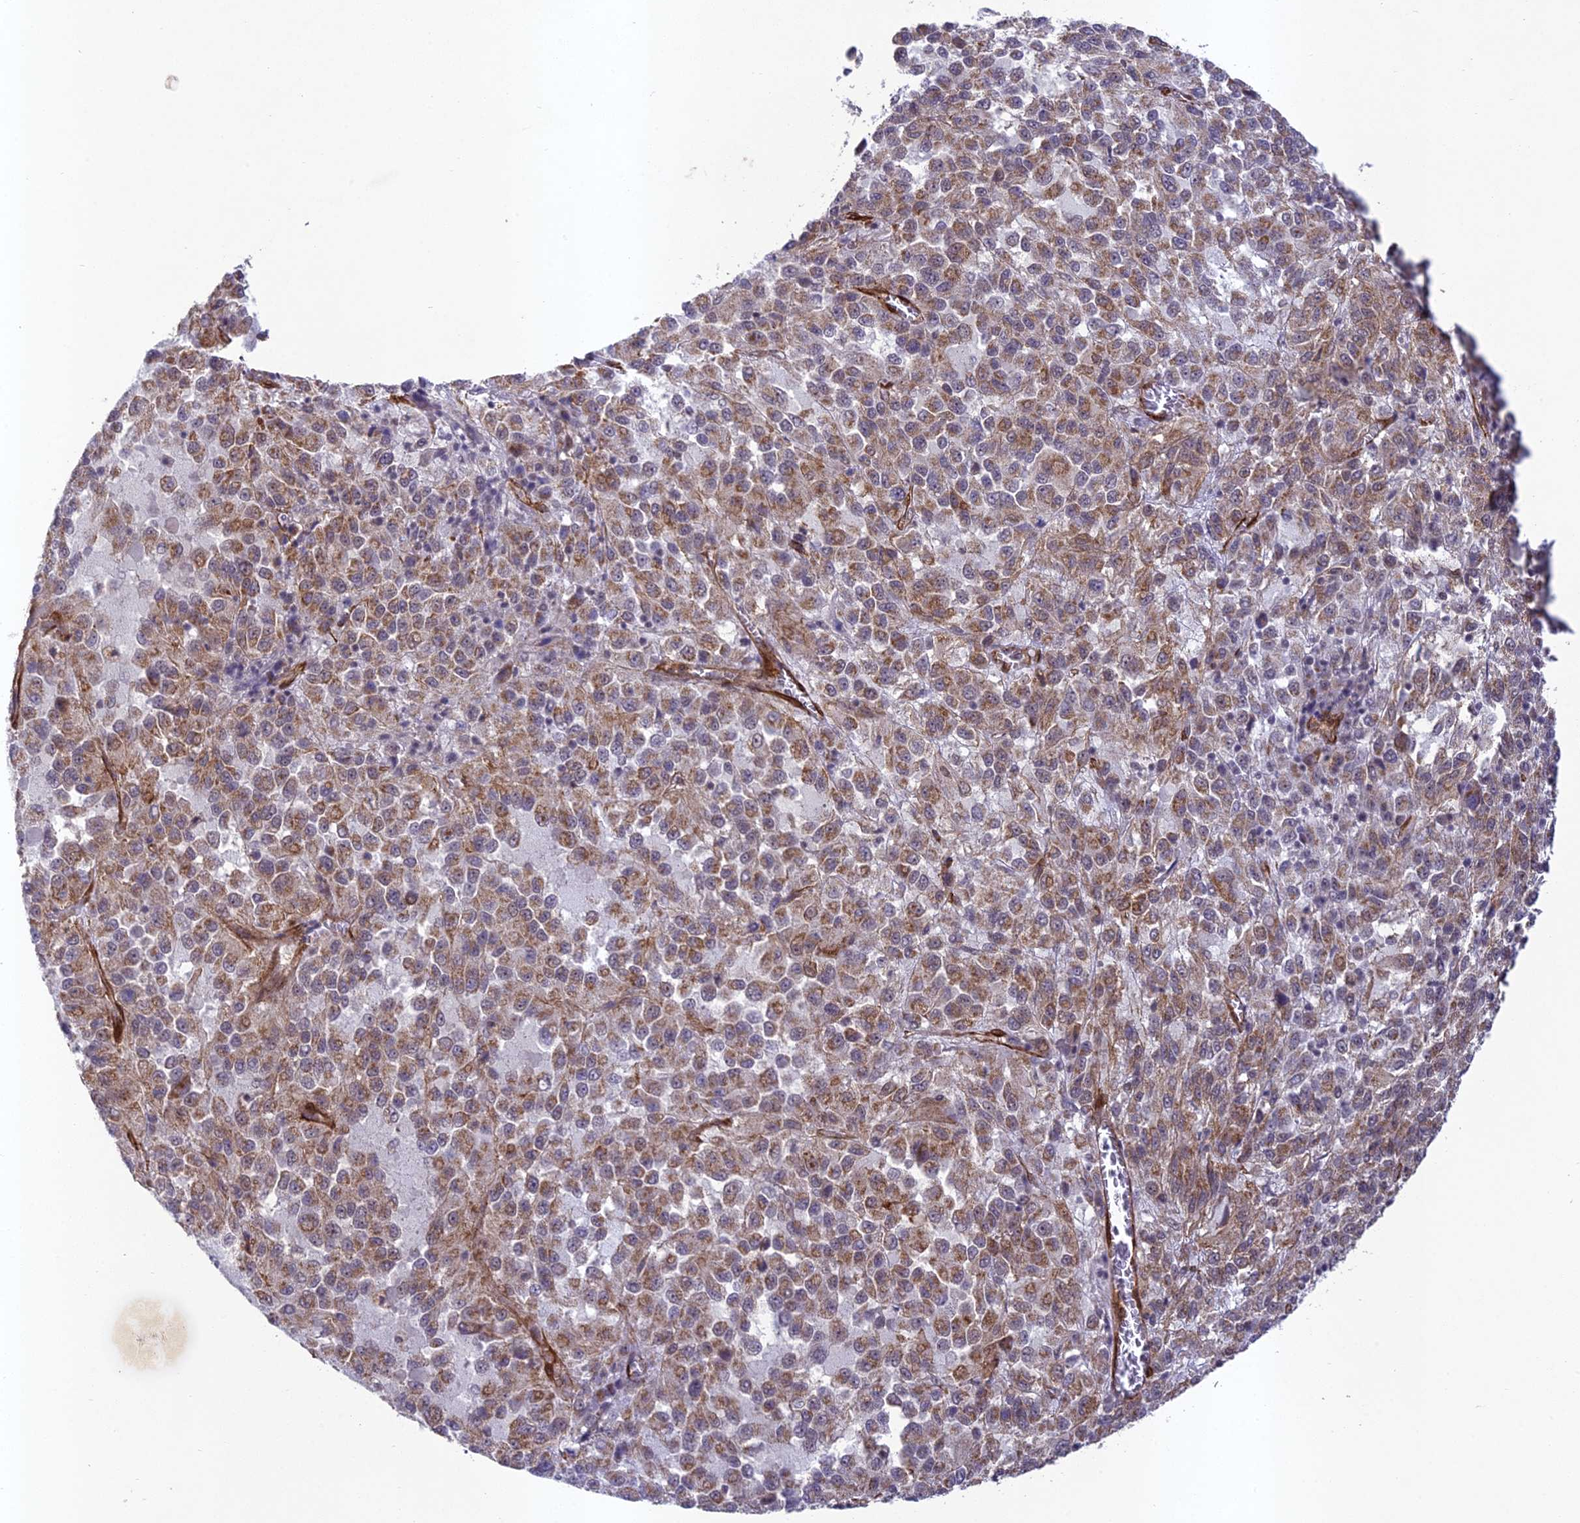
{"staining": {"intensity": "moderate", "quantity": ">75%", "location": "cytoplasmic/membranous"}, "tissue": "melanoma", "cell_type": "Tumor cells", "image_type": "cancer", "snomed": [{"axis": "morphology", "description": "Malignant melanoma, Metastatic site"}, {"axis": "topography", "description": "Lung"}], "caption": "This is an image of IHC staining of malignant melanoma (metastatic site), which shows moderate staining in the cytoplasmic/membranous of tumor cells.", "gene": "TNS1", "patient": {"sex": "male", "age": 64}}